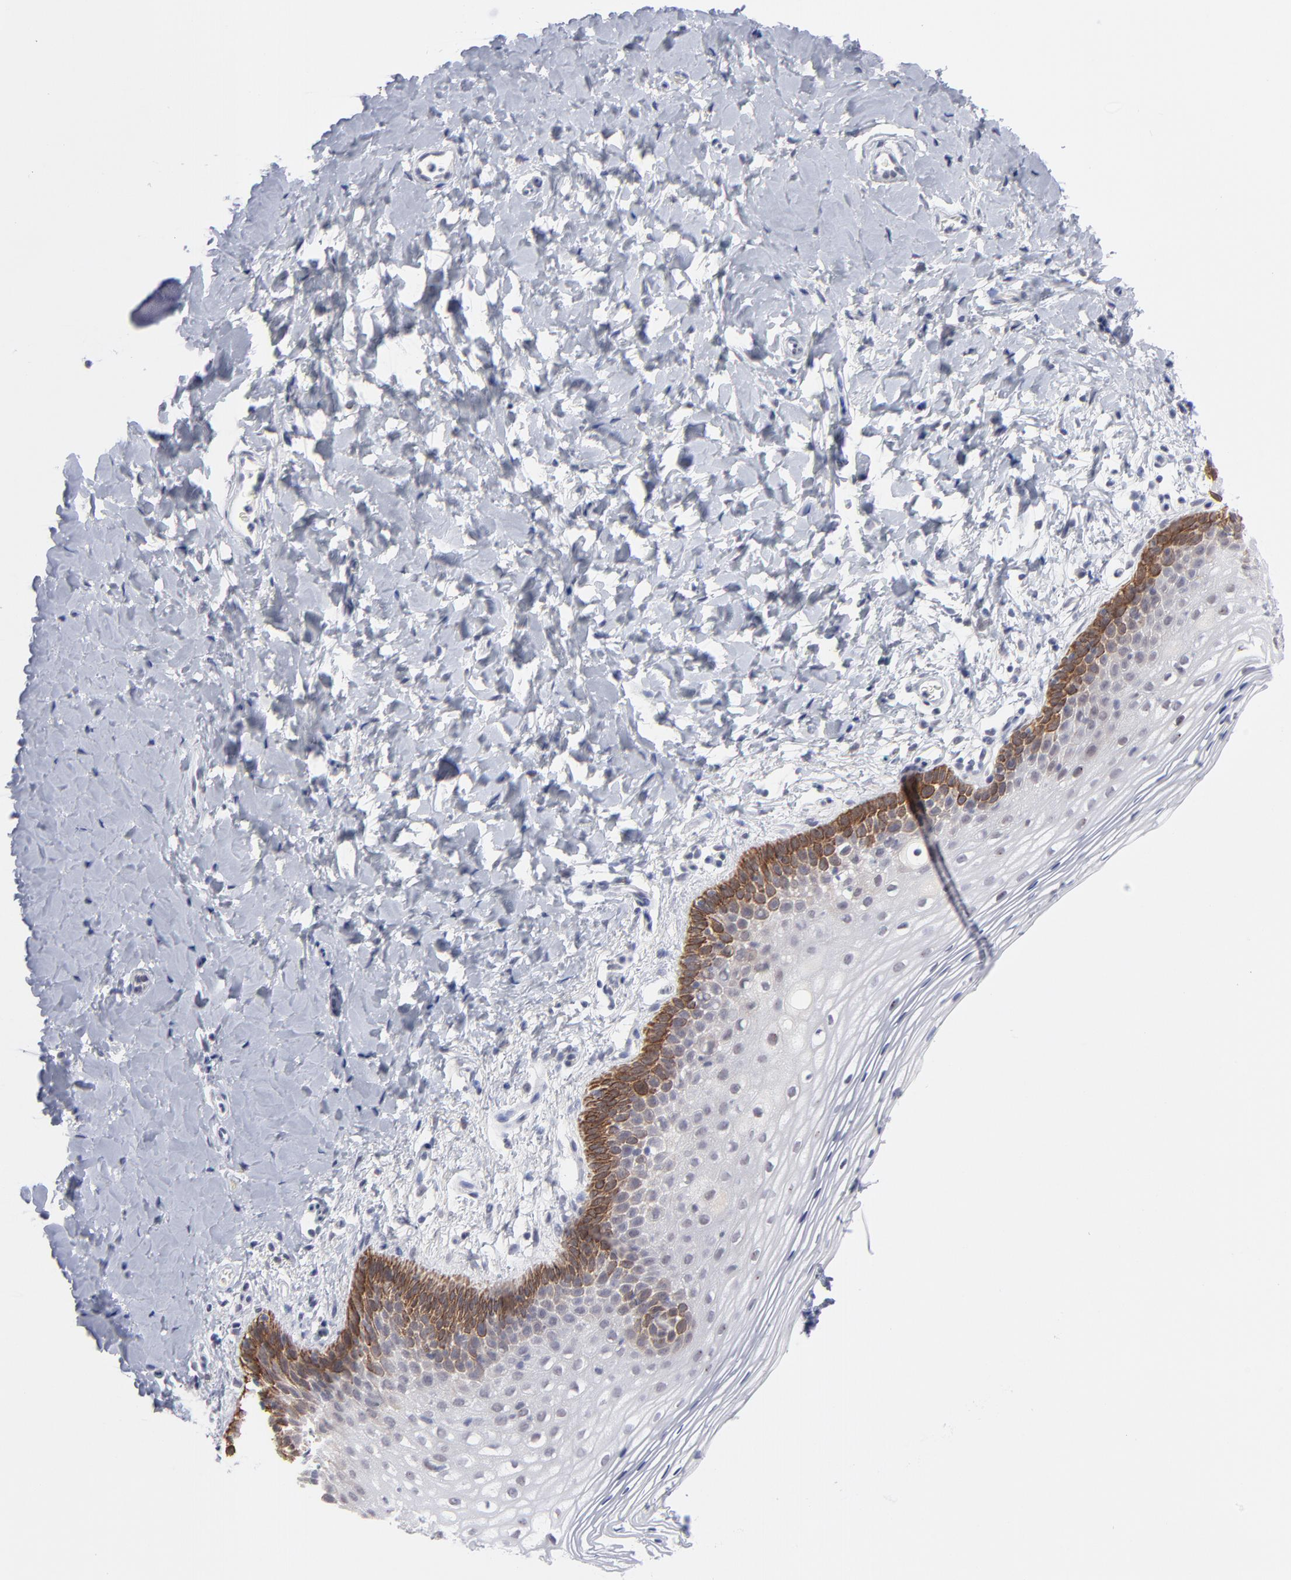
{"staining": {"intensity": "strong", "quantity": "<25%", "location": "cytoplasmic/membranous"}, "tissue": "vagina", "cell_type": "Squamous epithelial cells", "image_type": "normal", "snomed": [{"axis": "morphology", "description": "Normal tissue, NOS"}, {"axis": "topography", "description": "Vagina"}], "caption": "The photomicrograph reveals staining of unremarkable vagina, revealing strong cytoplasmic/membranous protein expression (brown color) within squamous epithelial cells. Nuclei are stained in blue.", "gene": "CCR2", "patient": {"sex": "female", "age": 55}}